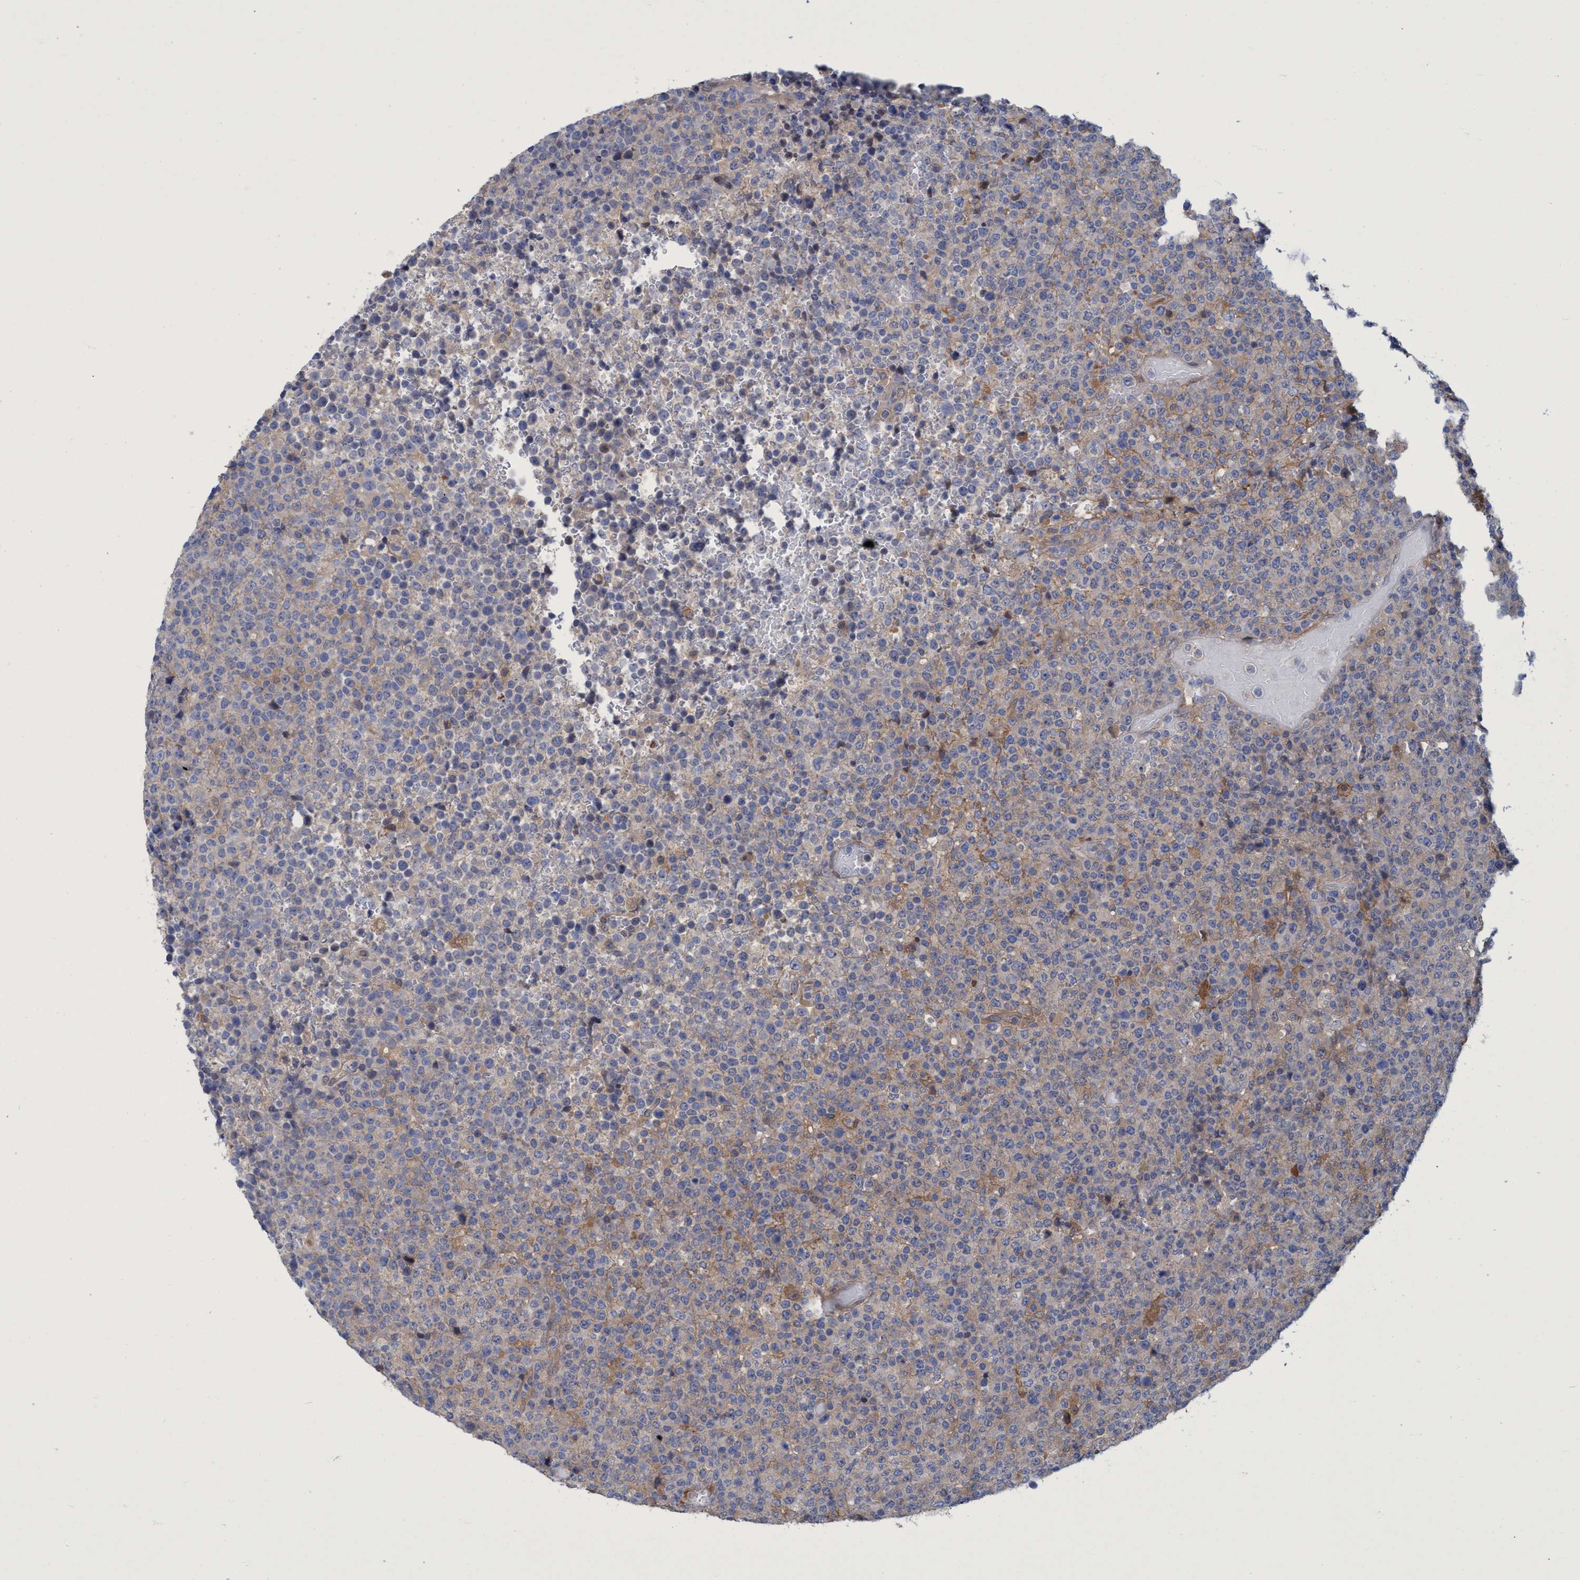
{"staining": {"intensity": "negative", "quantity": "none", "location": "none"}, "tissue": "lymphoma", "cell_type": "Tumor cells", "image_type": "cancer", "snomed": [{"axis": "morphology", "description": "Malignant lymphoma, non-Hodgkin's type, High grade"}, {"axis": "topography", "description": "Lymph node"}], "caption": "This is a histopathology image of IHC staining of lymphoma, which shows no positivity in tumor cells.", "gene": "PNPO", "patient": {"sex": "male", "age": 13}}